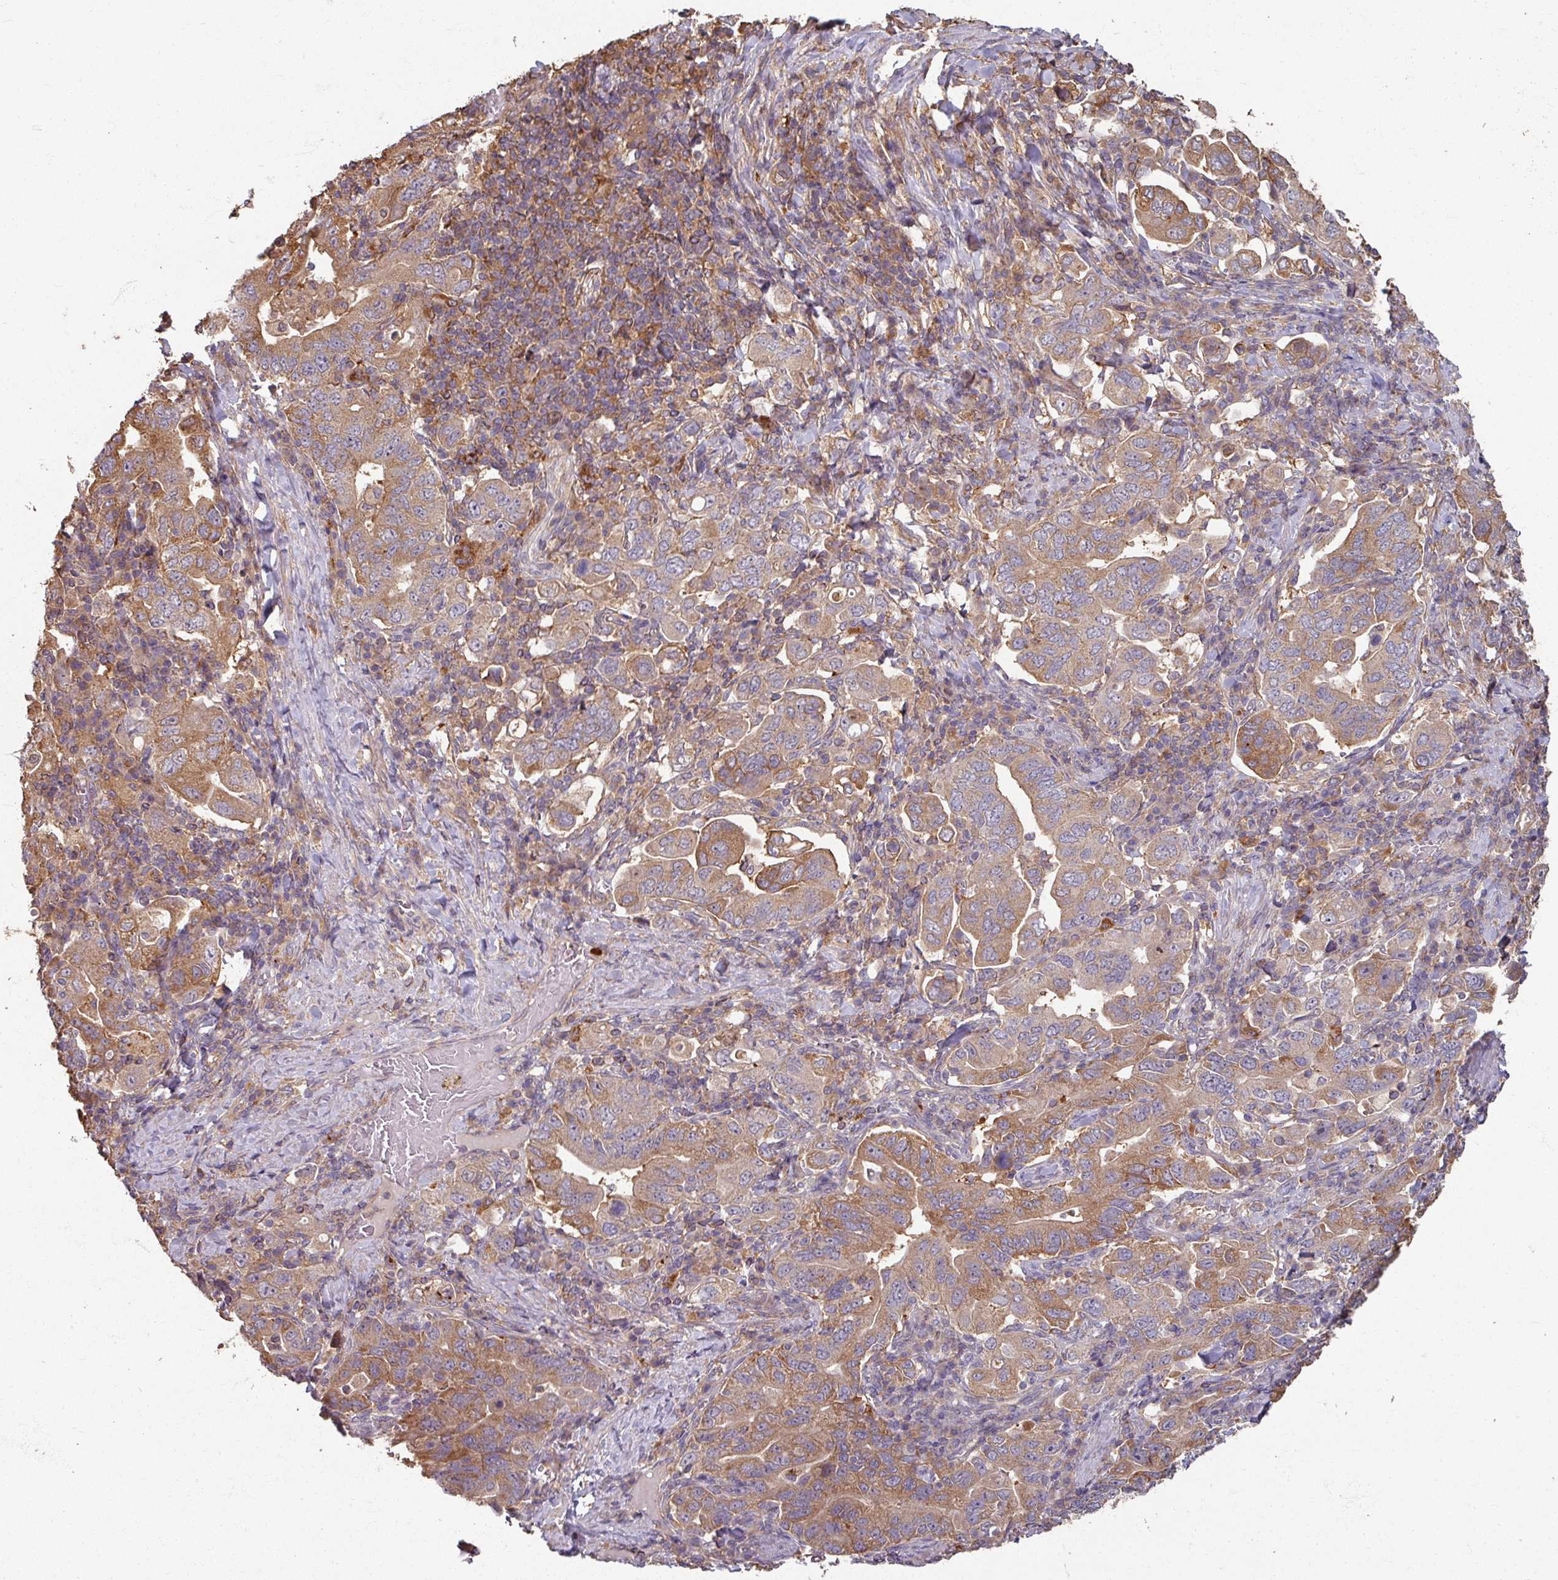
{"staining": {"intensity": "moderate", "quantity": "25%-75%", "location": "cytoplasmic/membranous"}, "tissue": "stomach cancer", "cell_type": "Tumor cells", "image_type": "cancer", "snomed": [{"axis": "morphology", "description": "Adenocarcinoma, NOS"}, {"axis": "topography", "description": "Stomach, upper"}, {"axis": "topography", "description": "Stomach"}], "caption": "Protein analysis of adenocarcinoma (stomach) tissue displays moderate cytoplasmic/membranous expression in about 25%-75% of tumor cells.", "gene": "CCDC68", "patient": {"sex": "male", "age": 62}}